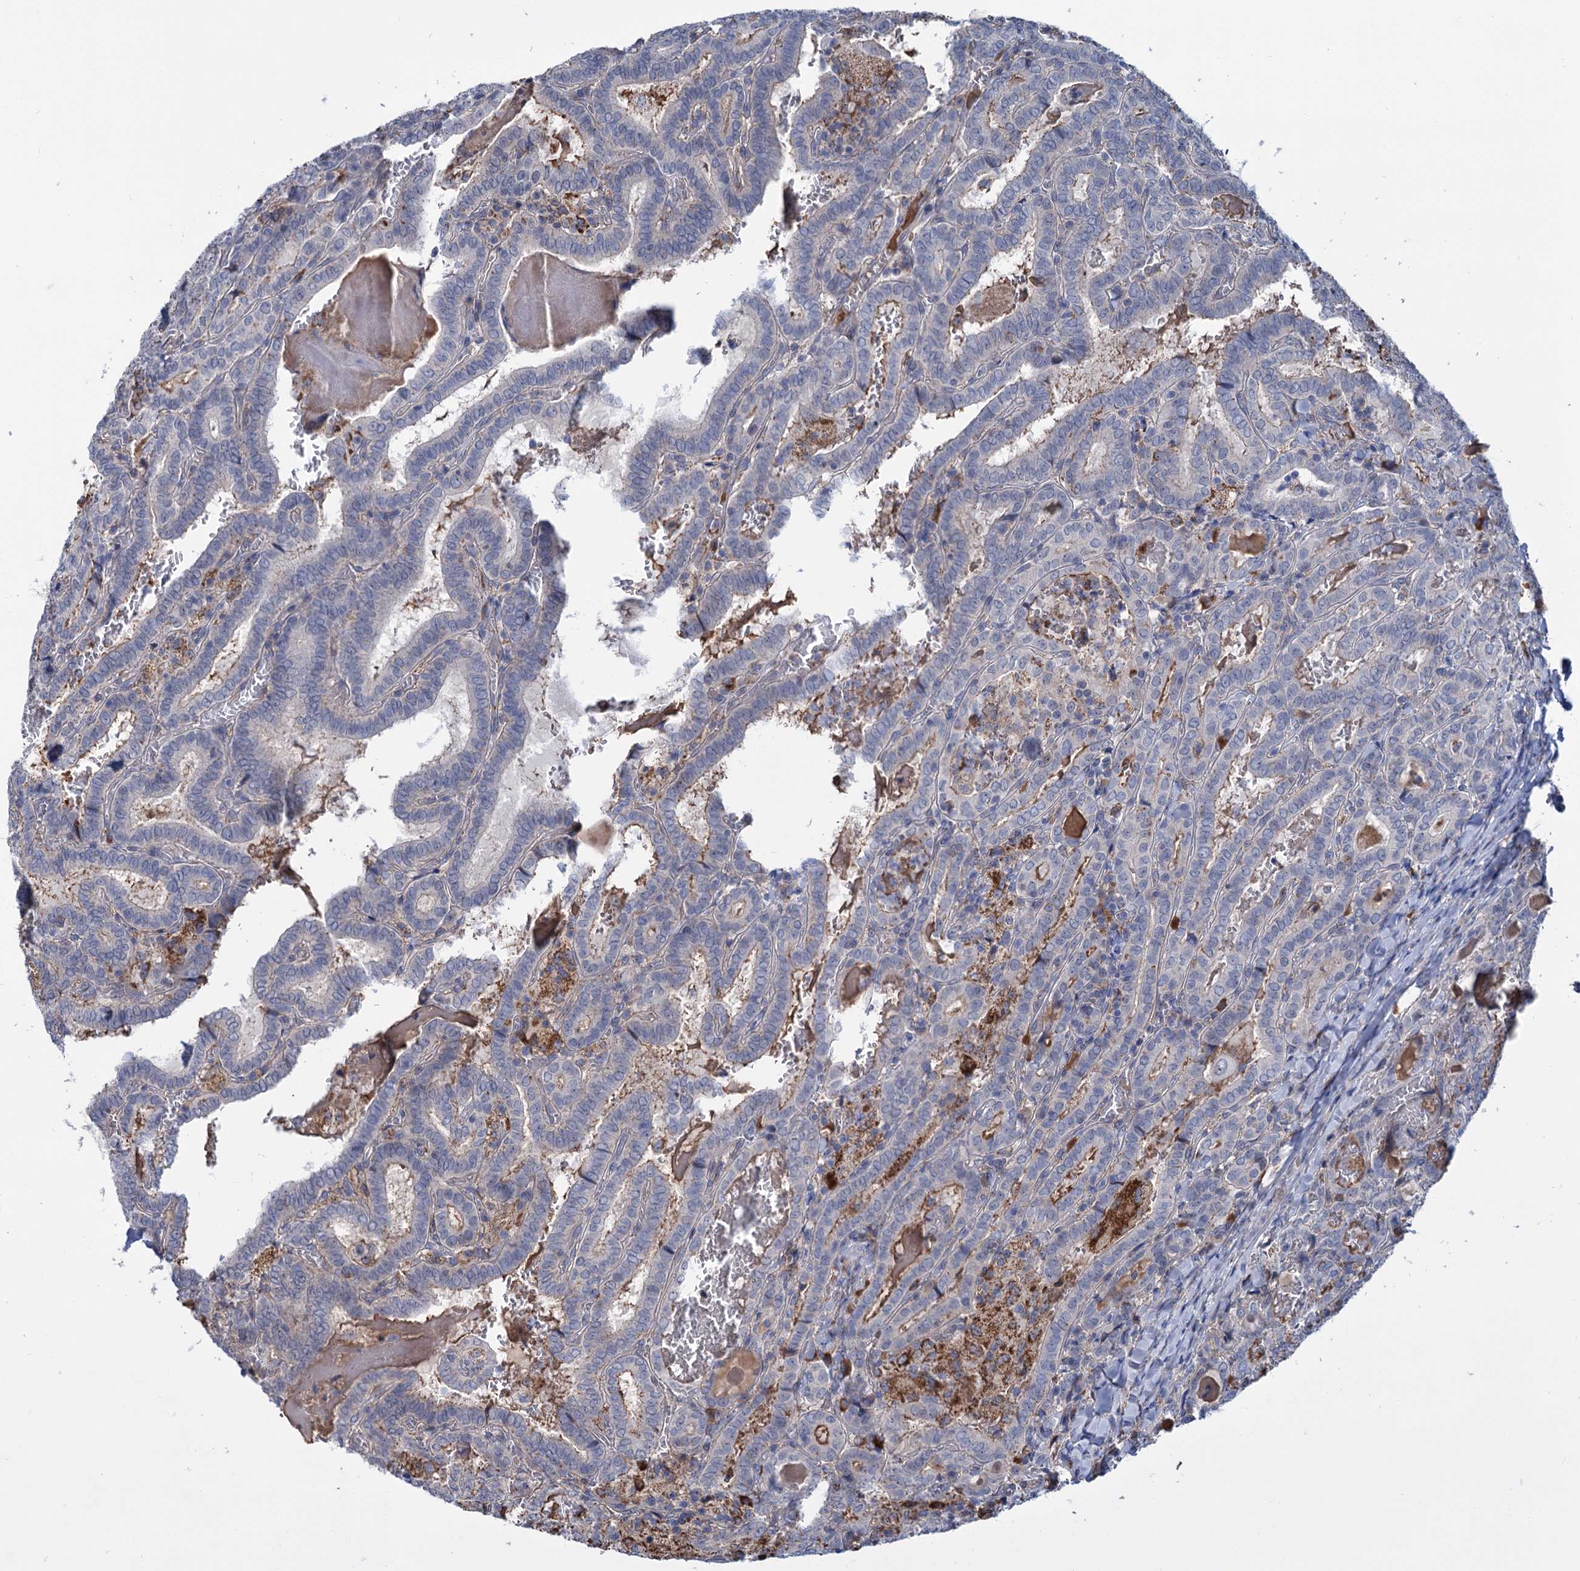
{"staining": {"intensity": "negative", "quantity": "none", "location": "none"}, "tissue": "thyroid cancer", "cell_type": "Tumor cells", "image_type": "cancer", "snomed": [{"axis": "morphology", "description": "Papillary adenocarcinoma, NOS"}, {"axis": "topography", "description": "Thyroid gland"}], "caption": "Immunohistochemistry (IHC) image of thyroid cancer (papillary adenocarcinoma) stained for a protein (brown), which exhibits no staining in tumor cells.", "gene": "LPIN1", "patient": {"sex": "female", "age": 72}}